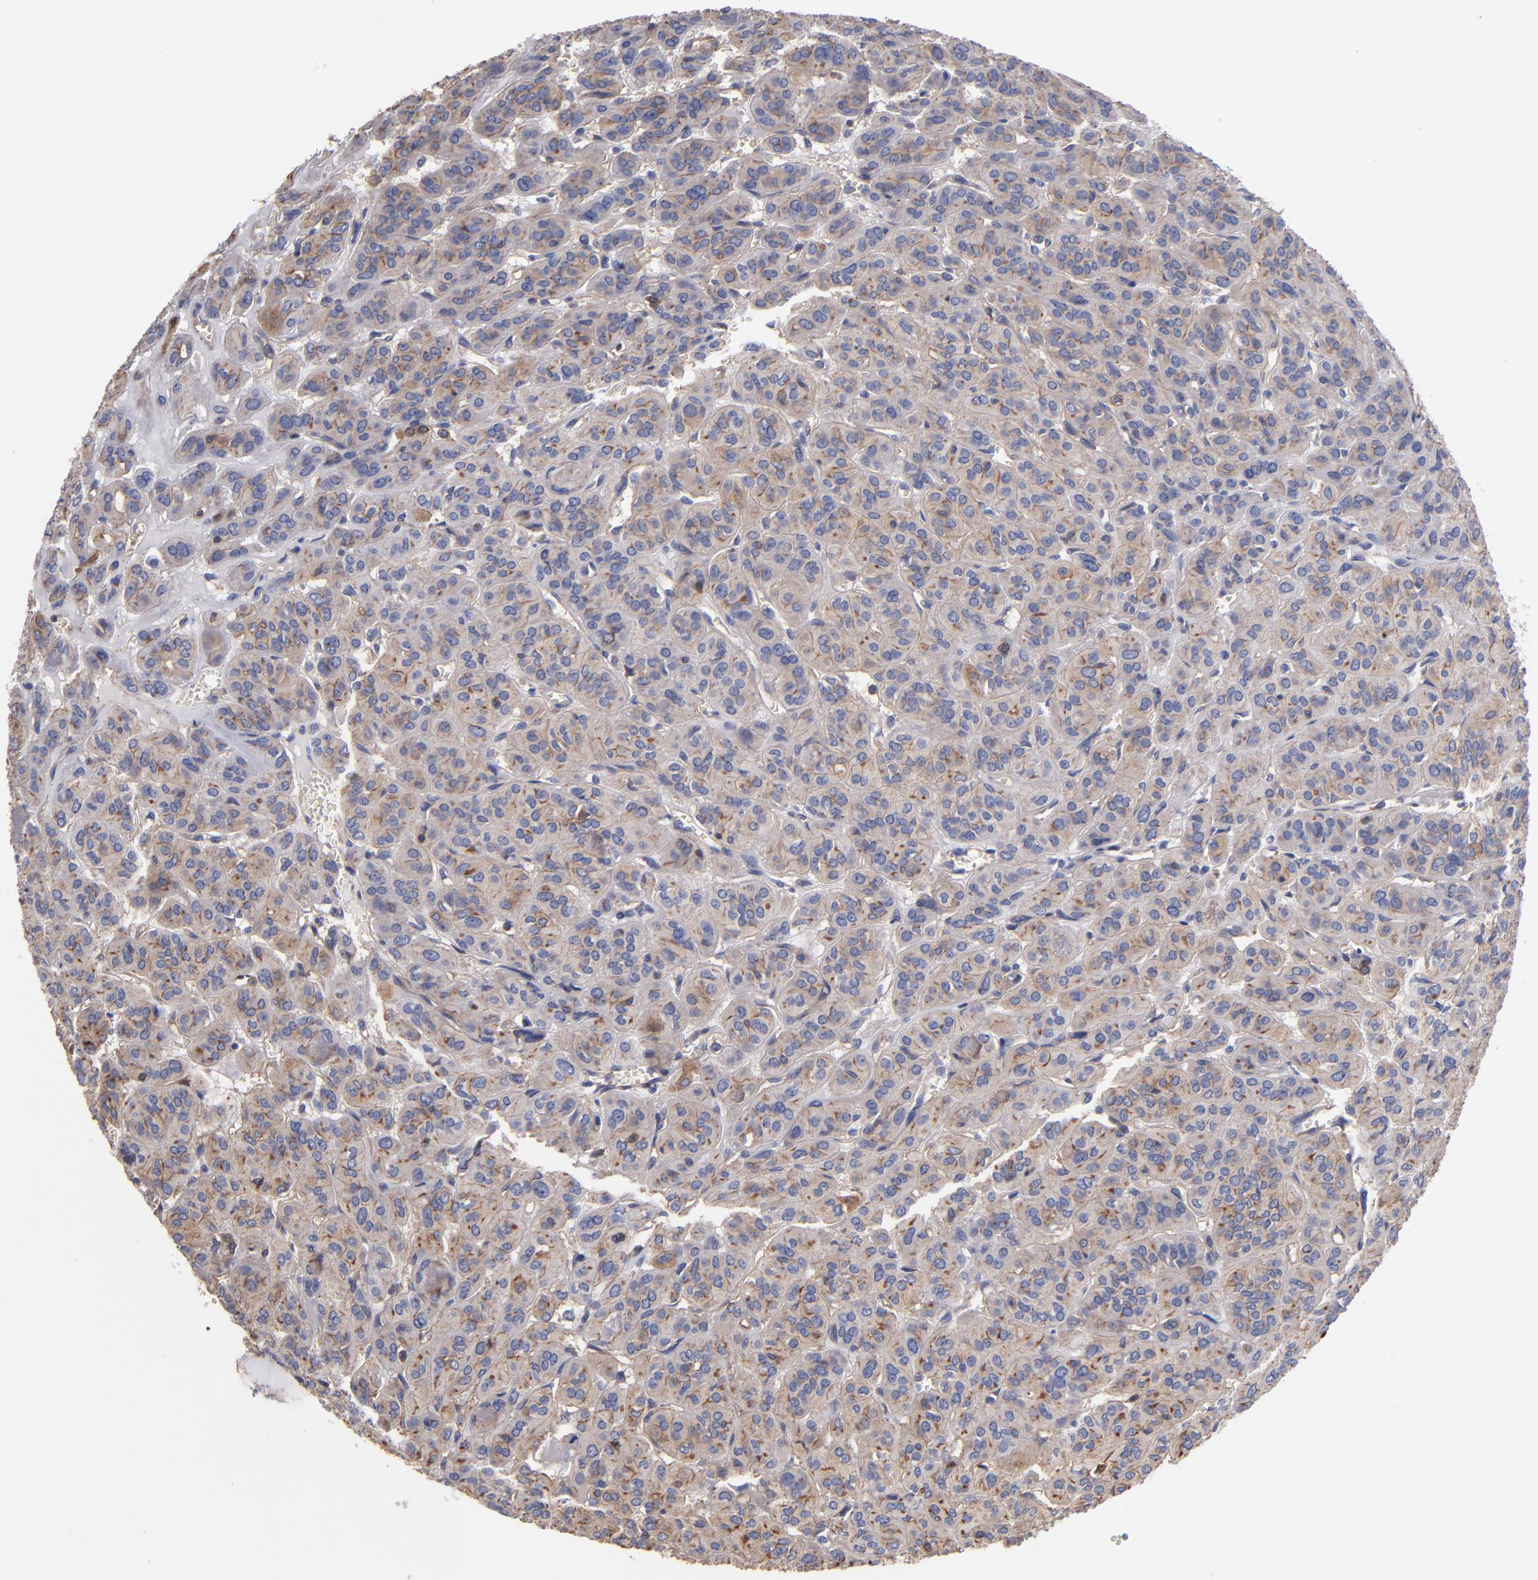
{"staining": {"intensity": "weak", "quantity": ">75%", "location": "cytoplasmic/membranous"}, "tissue": "thyroid cancer", "cell_type": "Tumor cells", "image_type": "cancer", "snomed": [{"axis": "morphology", "description": "Follicular adenoma carcinoma, NOS"}, {"axis": "topography", "description": "Thyroid gland"}], "caption": "Protein expression analysis of human thyroid cancer reveals weak cytoplasmic/membranous staining in about >75% of tumor cells.", "gene": "ESYT2", "patient": {"sex": "female", "age": 71}}